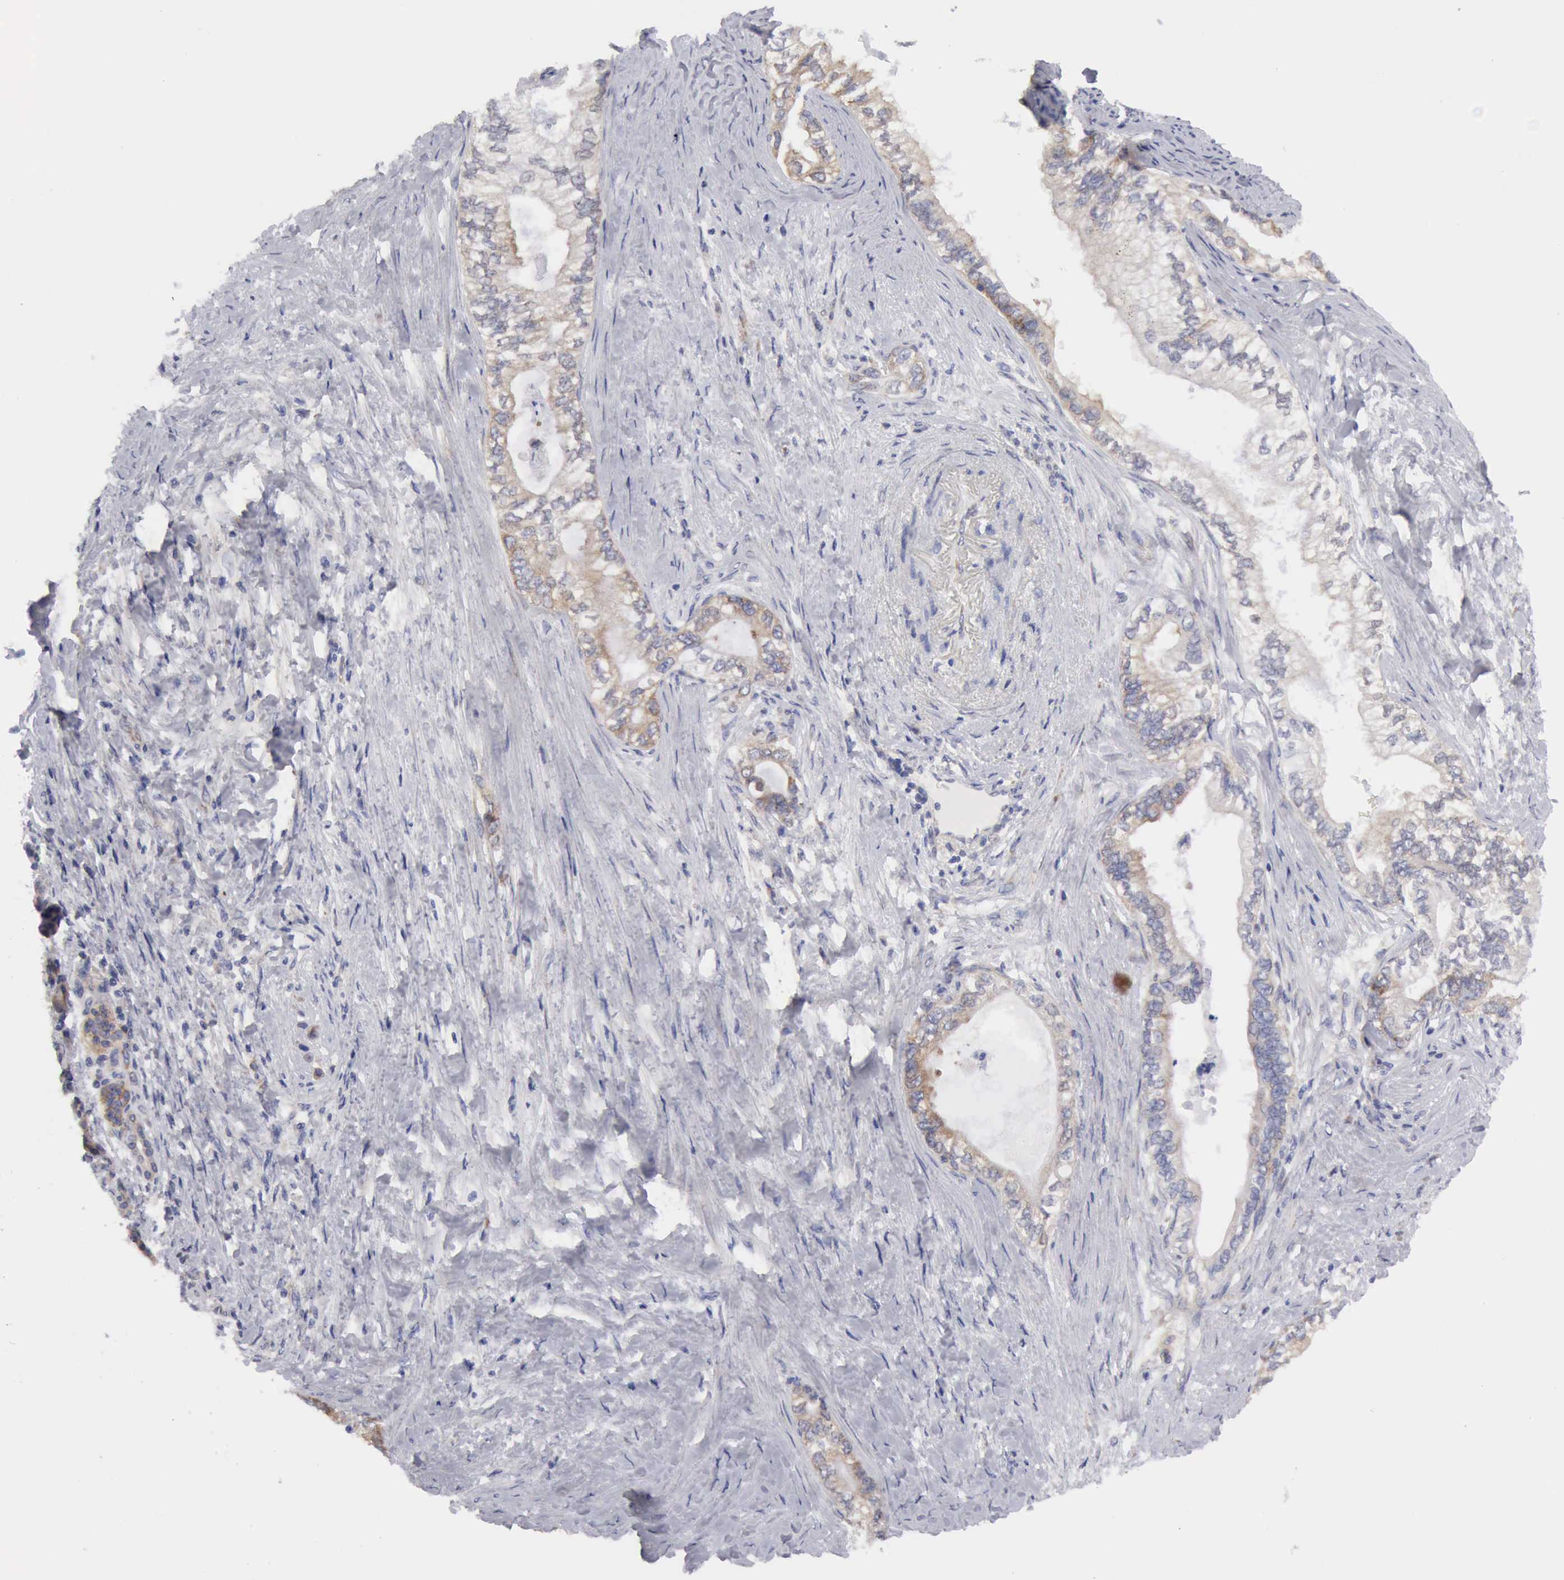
{"staining": {"intensity": "moderate", "quantity": "25%-75%", "location": "cytoplasmic/membranous"}, "tissue": "pancreatic cancer", "cell_type": "Tumor cells", "image_type": "cancer", "snomed": [{"axis": "morphology", "description": "Adenocarcinoma, NOS"}, {"axis": "topography", "description": "Pancreas"}], "caption": "The image demonstrates a brown stain indicating the presence of a protein in the cytoplasmic/membranous of tumor cells in pancreatic adenocarcinoma.", "gene": "TXLNG", "patient": {"sex": "female", "age": 66}}